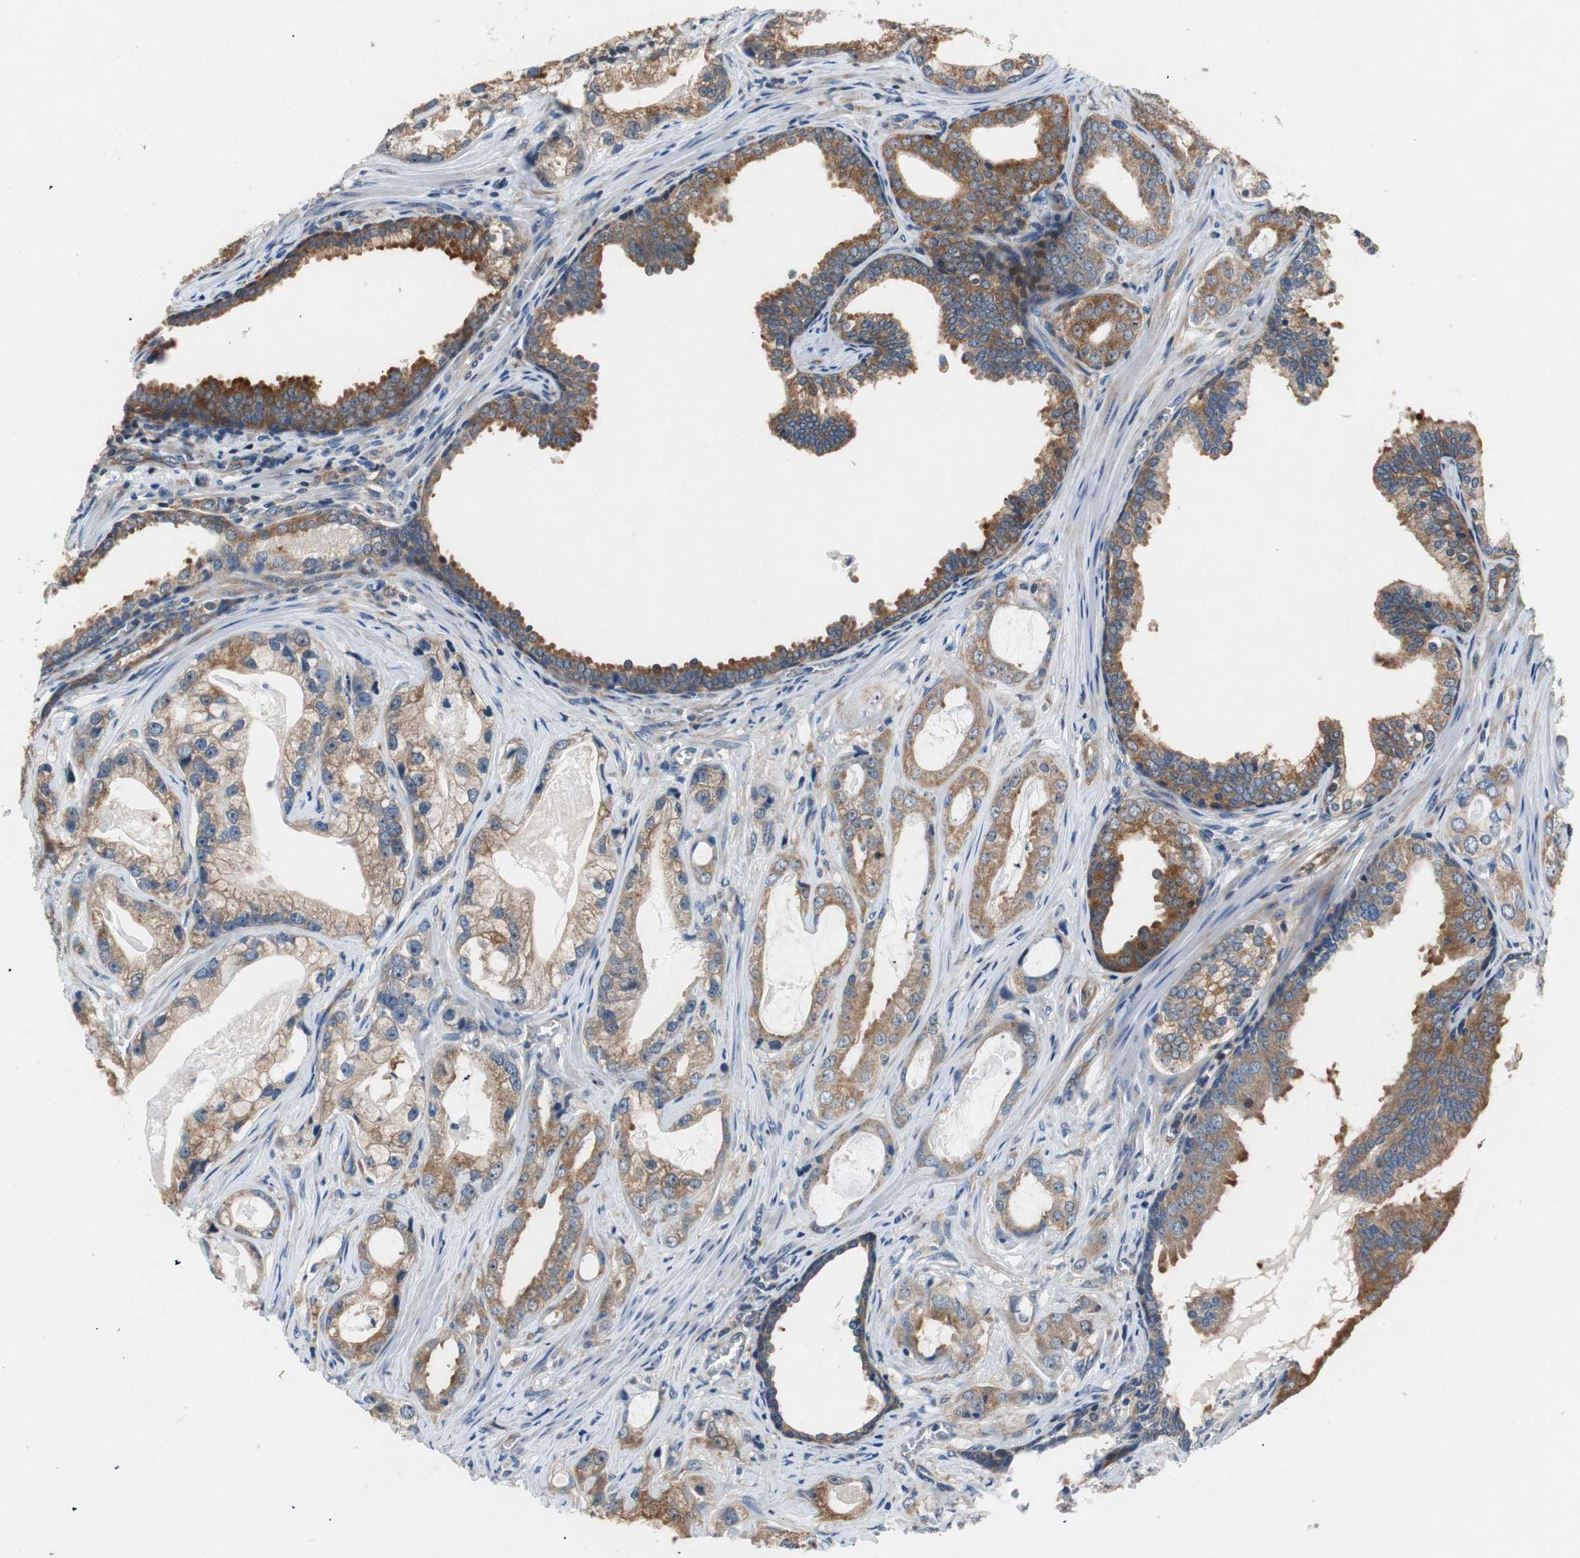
{"staining": {"intensity": "weak", "quantity": ">75%", "location": "cytoplasmic/membranous"}, "tissue": "prostate cancer", "cell_type": "Tumor cells", "image_type": "cancer", "snomed": [{"axis": "morphology", "description": "Adenocarcinoma, Low grade"}, {"axis": "topography", "description": "Prostate"}], "caption": "The image exhibits a brown stain indicating the presence of a protein in the cytoplasmic/membranous of tumor cells in prostate cancer.", "gene": "RPL35", "patient": {"sex": "male", "age": 59}}